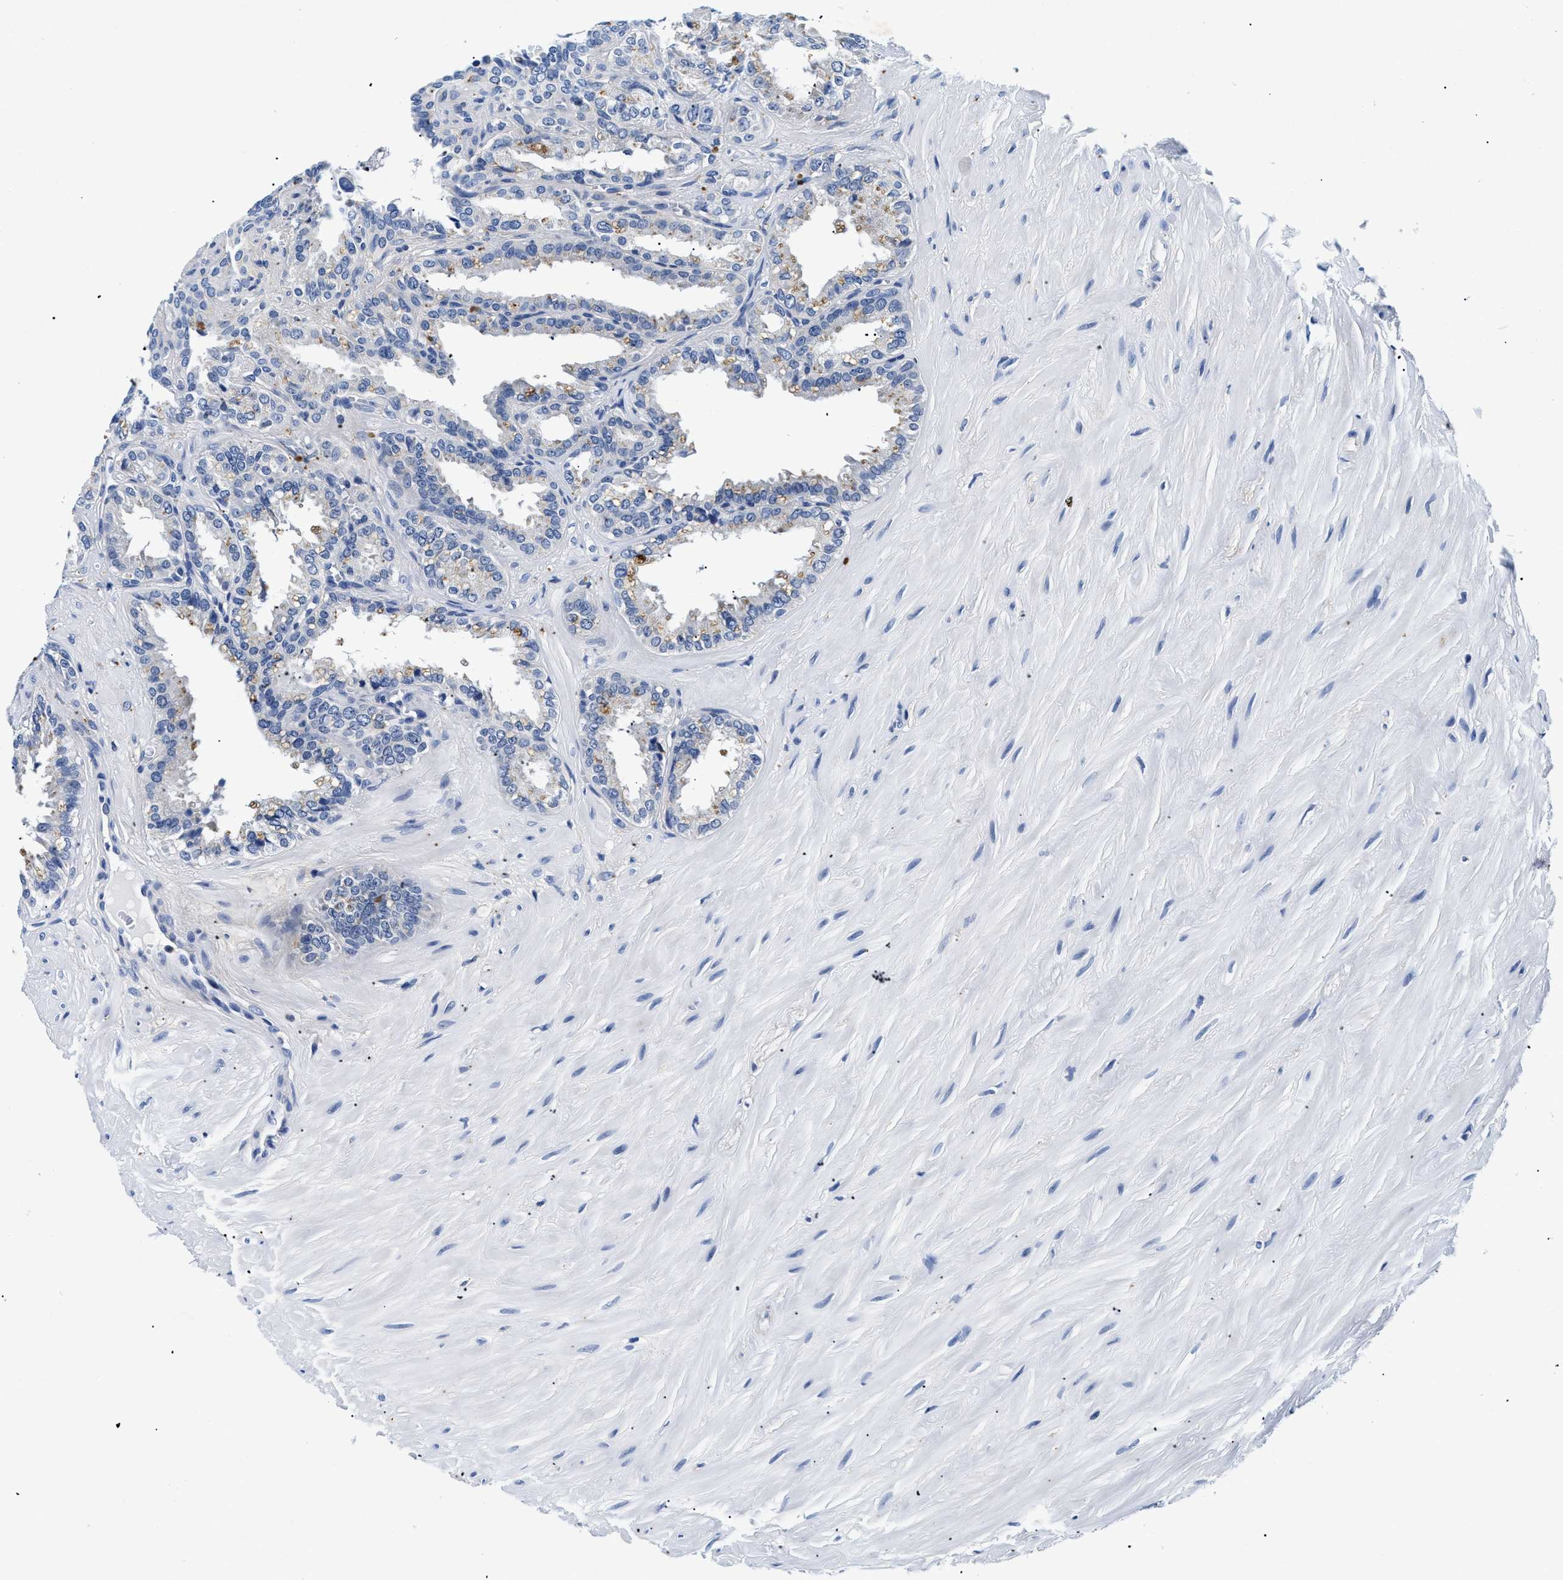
{"staining": {"intensity": "negative", "quantity": "none", "location": "none"}, "tissue": "seminal vesicle", "cell_type": "Glandular cells", "image_type": "normal", "snomed": [{"axis": "morphology", "description": "Normal tissue, NOS"}, {"axis": "topography", "description": "Seminal veicle"}], "caption": "Immunohistochemistry (IHC) image of benign seminal vesicle: seminal vesicle stained with DAB (3,3'-diaminobenzidine) reveals no significant protein positivity in glandular cells. (DAB IHC with hematoxylin counter stain).", "gene": "MEA1", "patient": {"sex": "male", "age": 64}}